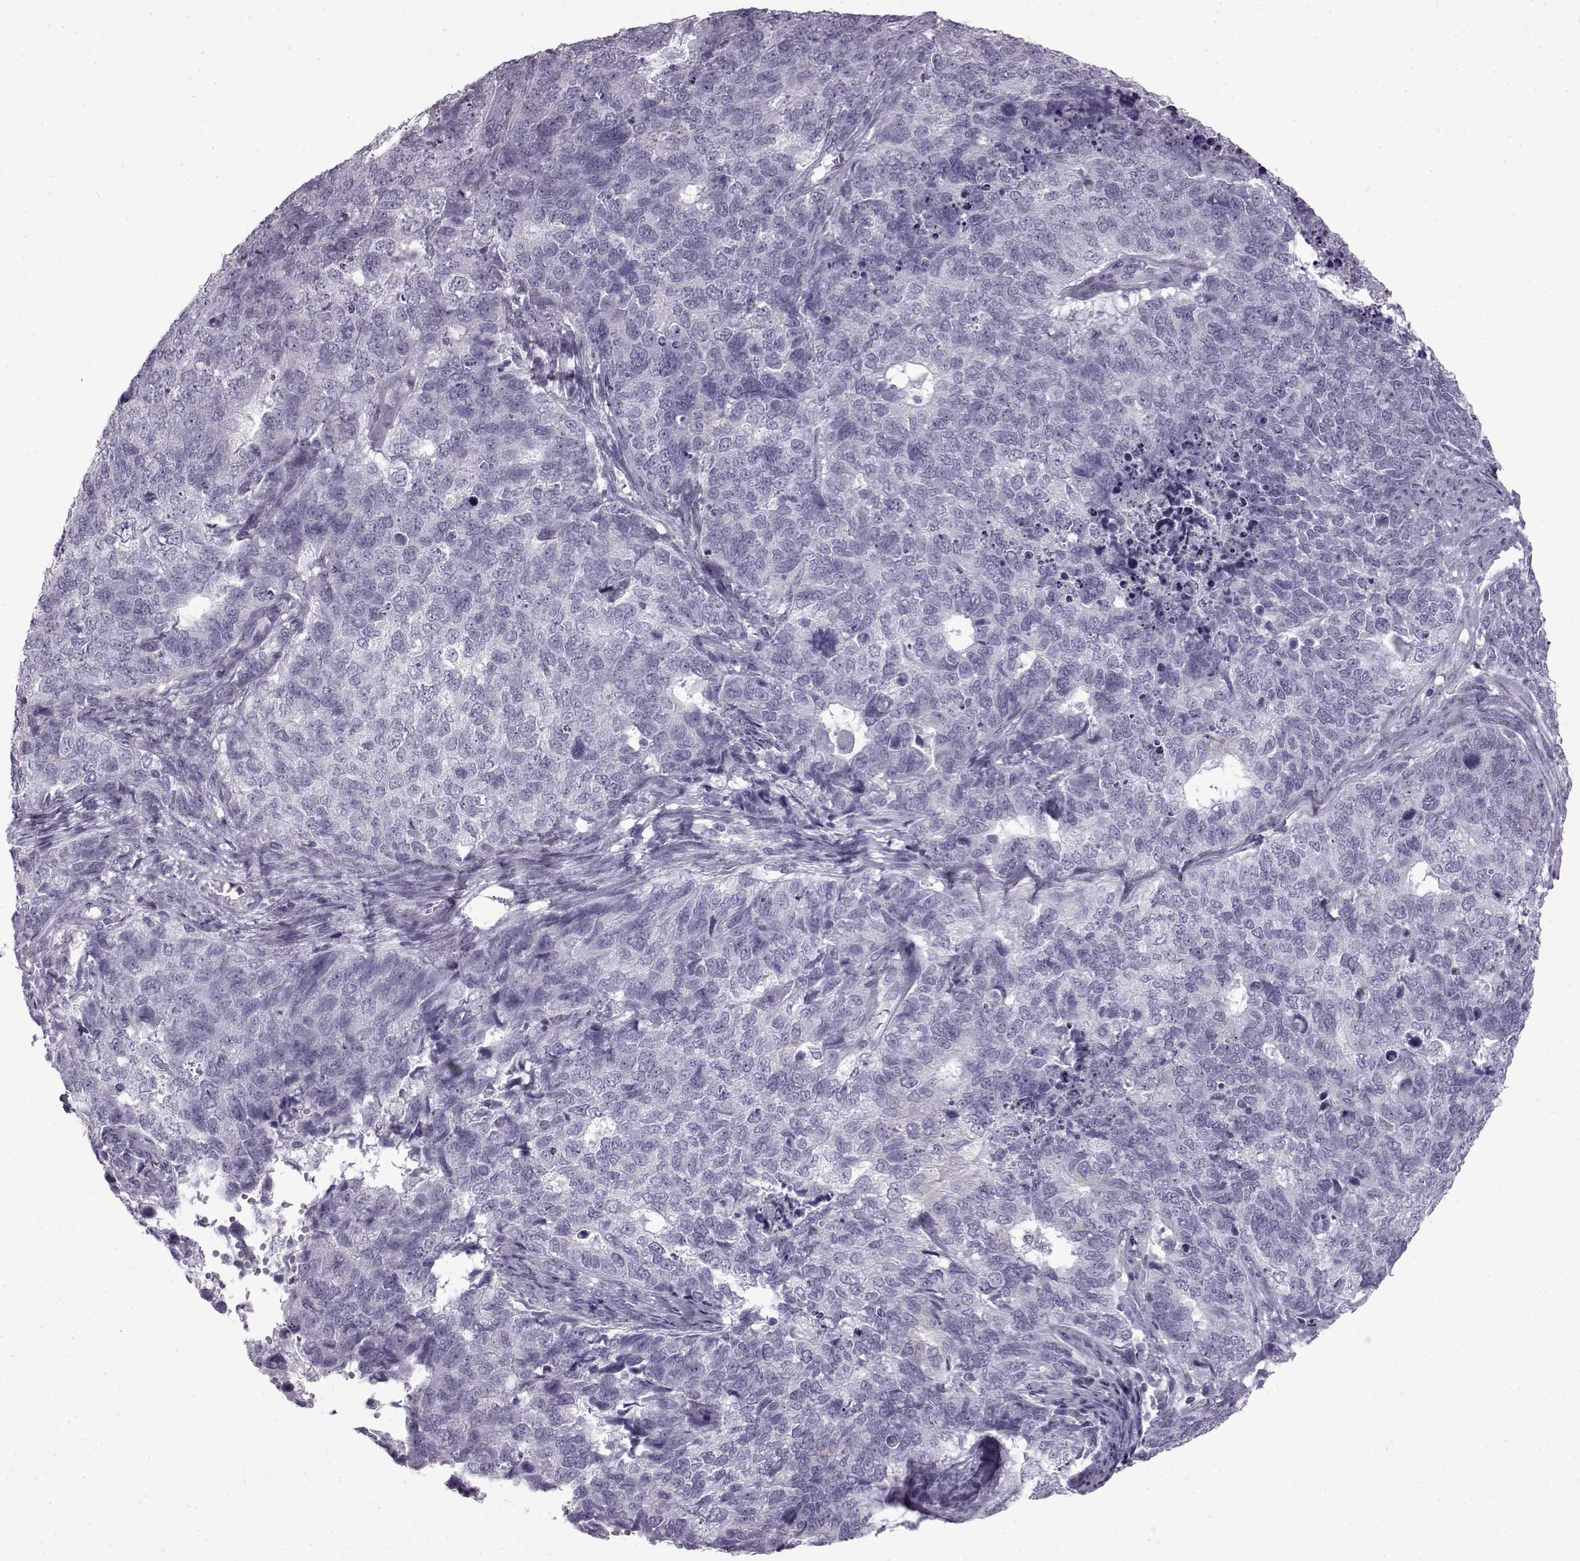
{"staining": {"intensity": "negative", "quantity": "none", "location": "none"}, "tissue": "cervical cancer", "cell_type": "Tumor cells", "image_type": "cancer", "snomed": [{"axis": "morphology", "description": "Squamous cell carcinoma, NOS"}, {"axis": "topography", "description": "Cervix"}], "caption": "Tumor cells are negative for brown protein staining in cervical cancer.", "gene": "SLC28A2", "patient": {"sex": "female", "age": 63}}